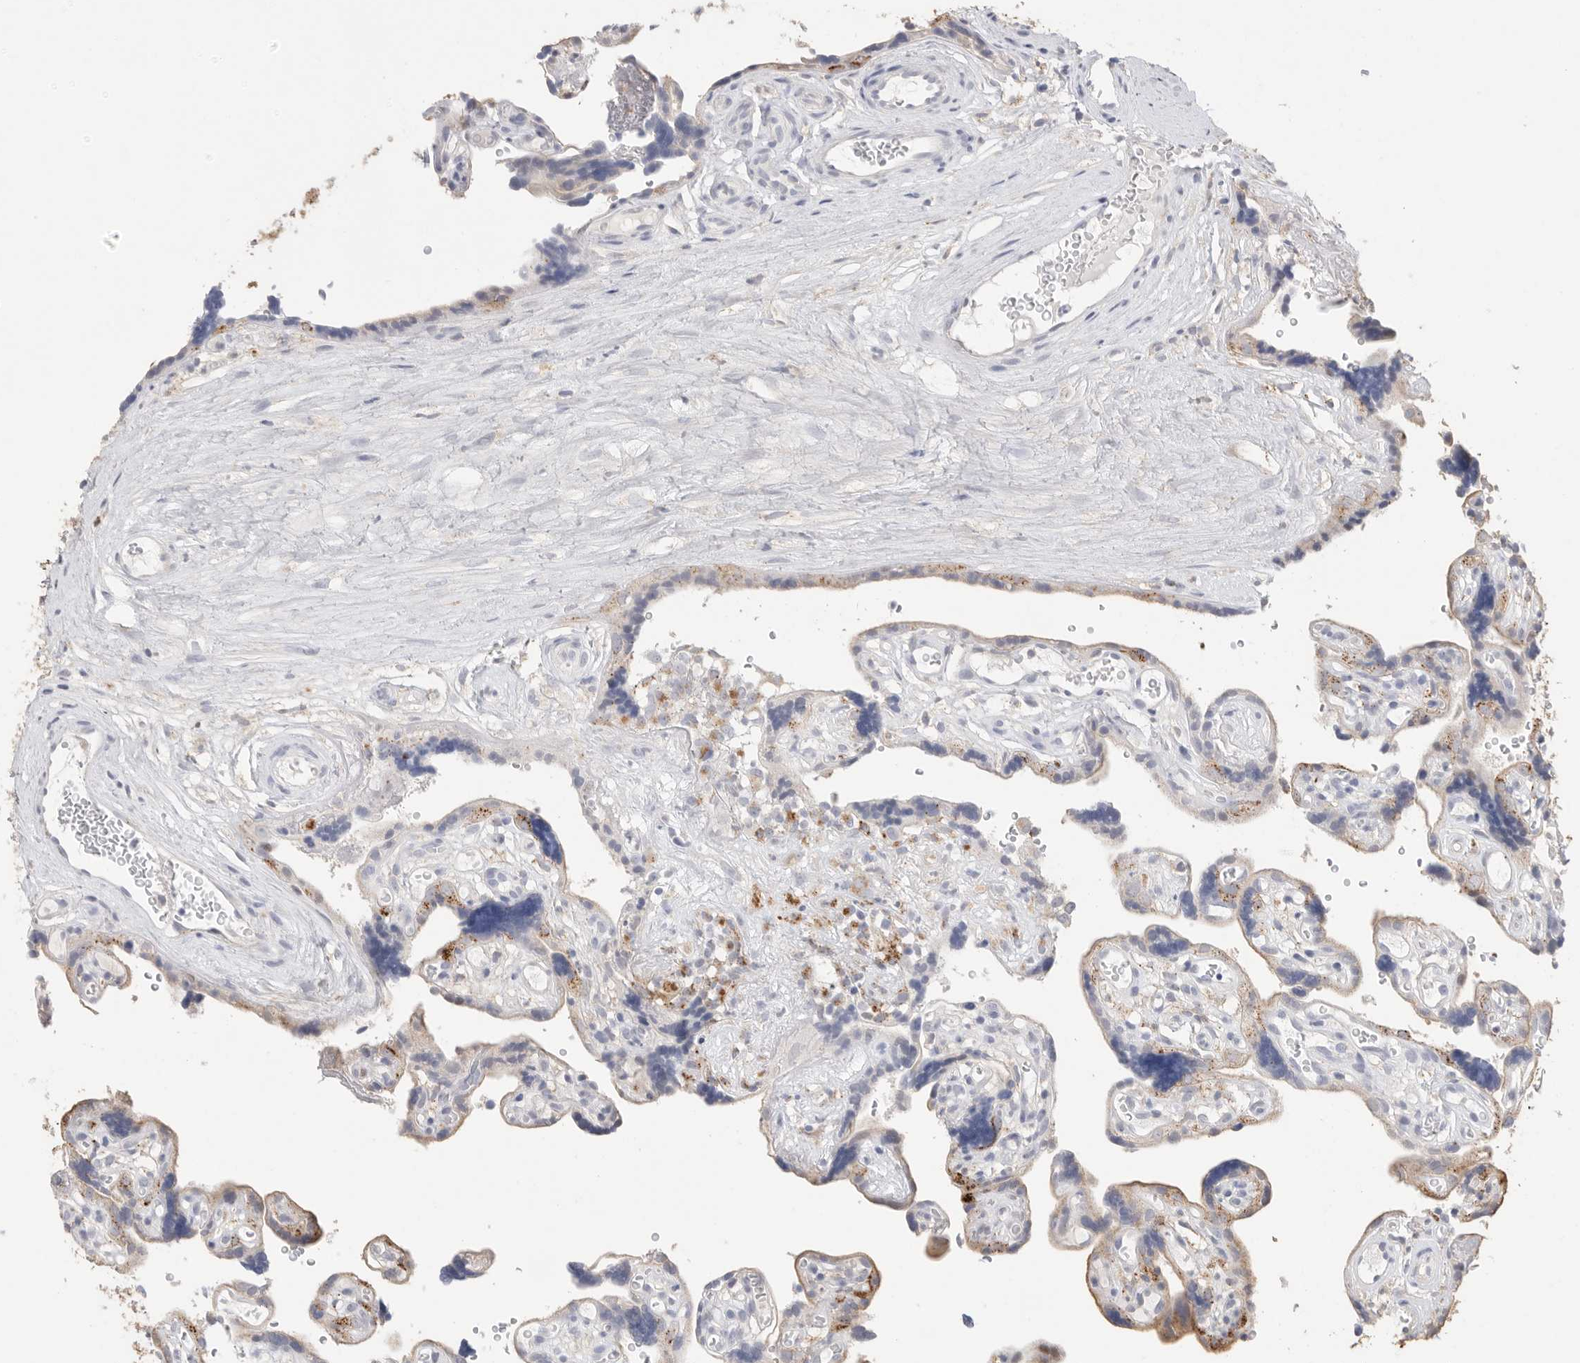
{"staining": {"intensity": "moderate", "quantity": "25%-75%", "location": "cytoplasmic/membranous"}, "tissue": "placenta", "cell_type": "Decidual cells", "image_type": "normal", "snomed": [{"axis": "morphology", "description": "Normal tissue, NOS"}, {"axis": "topography", "description": "Placenta"}], "caption": "DAB immunohistochemical staining of unremarkable placenta reveals moderate cytoplasmic/membranous protein staining in approximately 25%-75% of decidual cells. (IHC, brightfield microscopy, high magnification).", "gene": "GGH", "patient": {"sex": "female", "age": 30}}